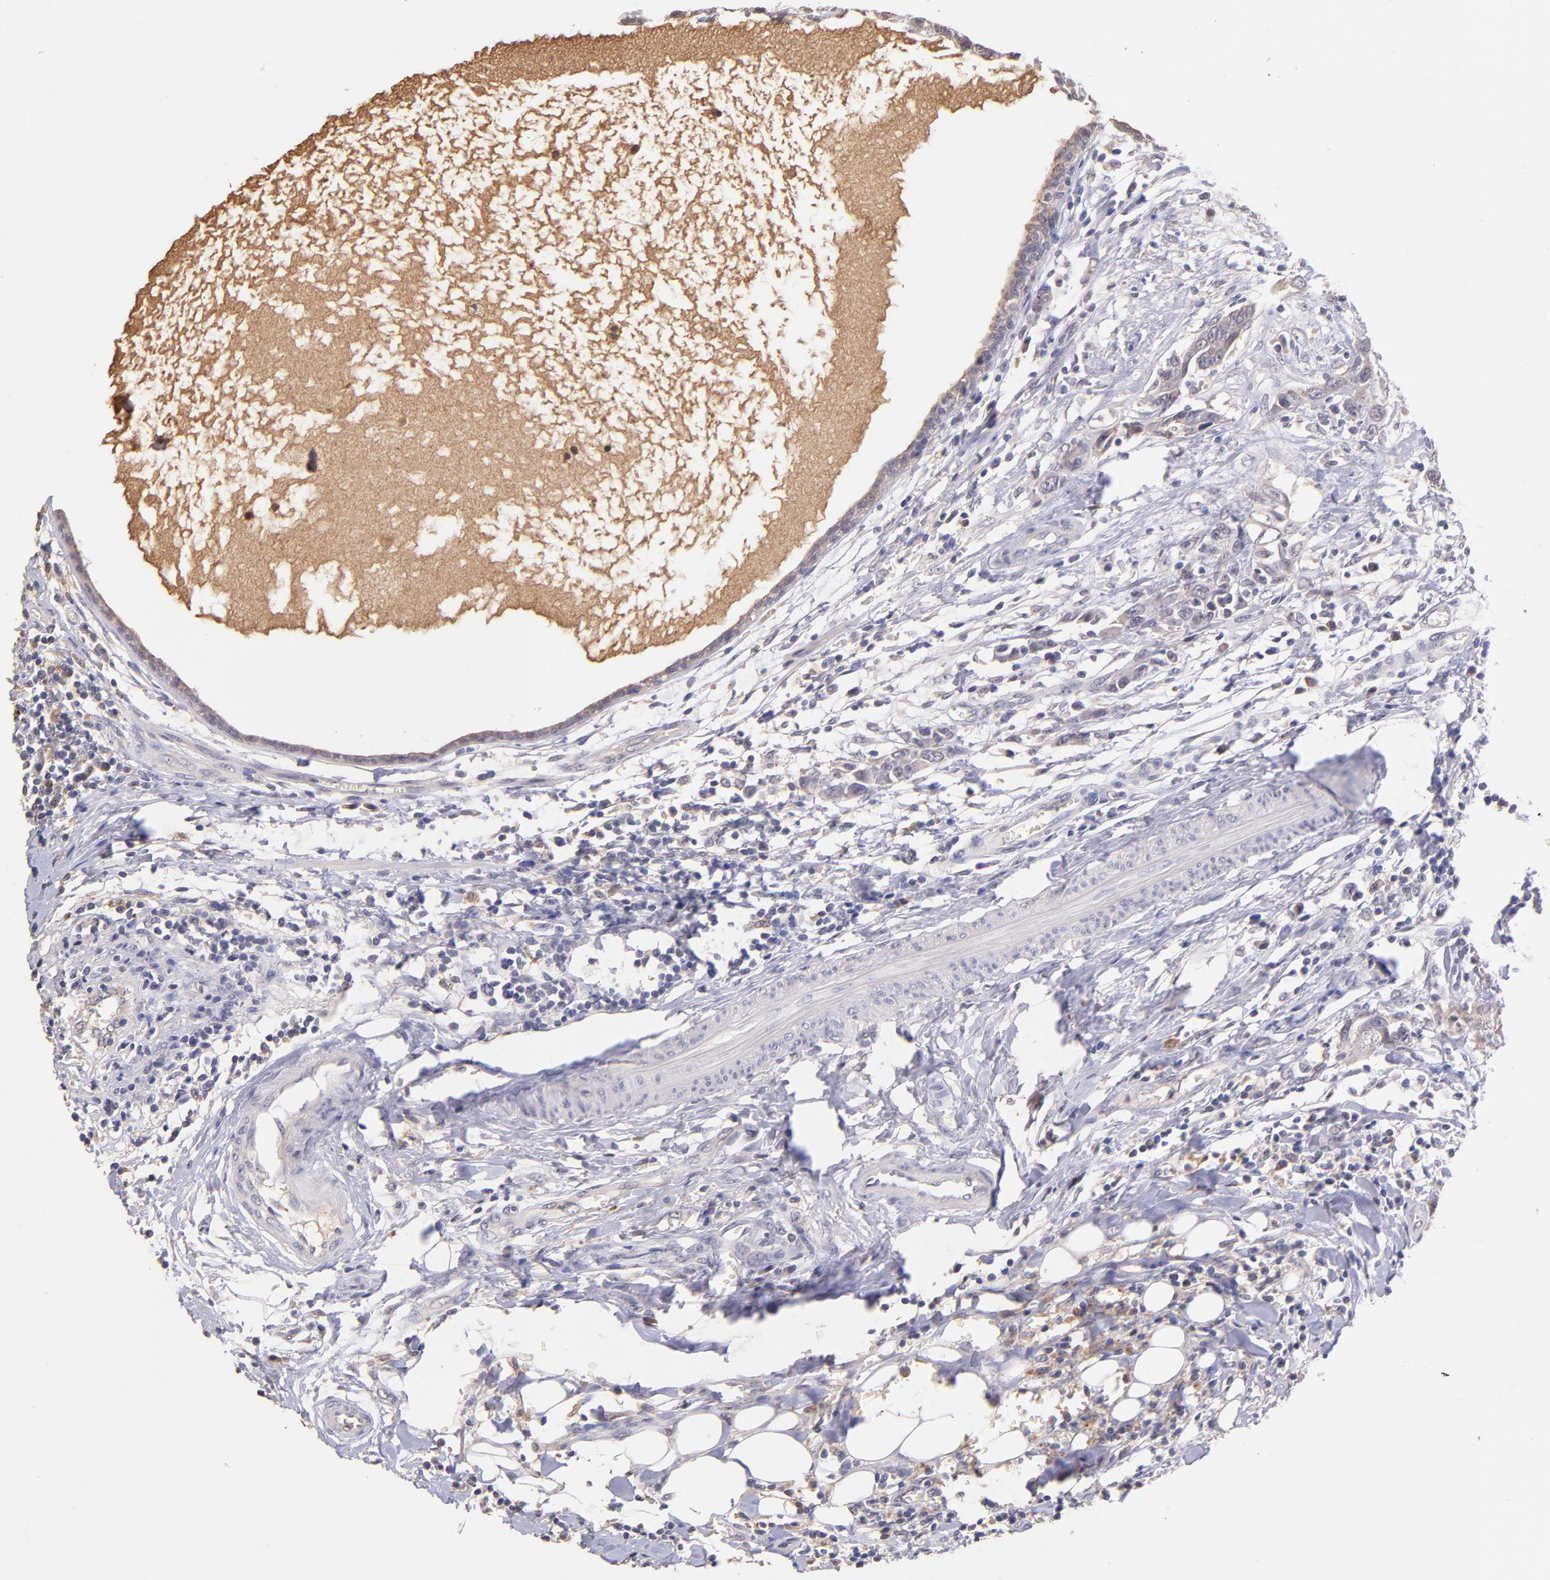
{"staining": {"intensity": "negative", "quantity": "none", "location": "none"}, "tissue": "breast cancer", "cell_type": "Tumor cells", "image_type": "cancer", "snomed": [{"axis": "morphology", "description": "Duct carcinoma"}, {"axis": "topography", "description": "Breast"}], "caption": "Tumor cells show no significant protein expression in invasive ductal carcinoma (breast). The staining was performed using DAB to visualize the protein expression in brown, while the nuclei were stained in blue with hematoxylin (Magnification: 20x).", "gene": "RNASEL", "patient": {"sex": "female", "age": 50}}